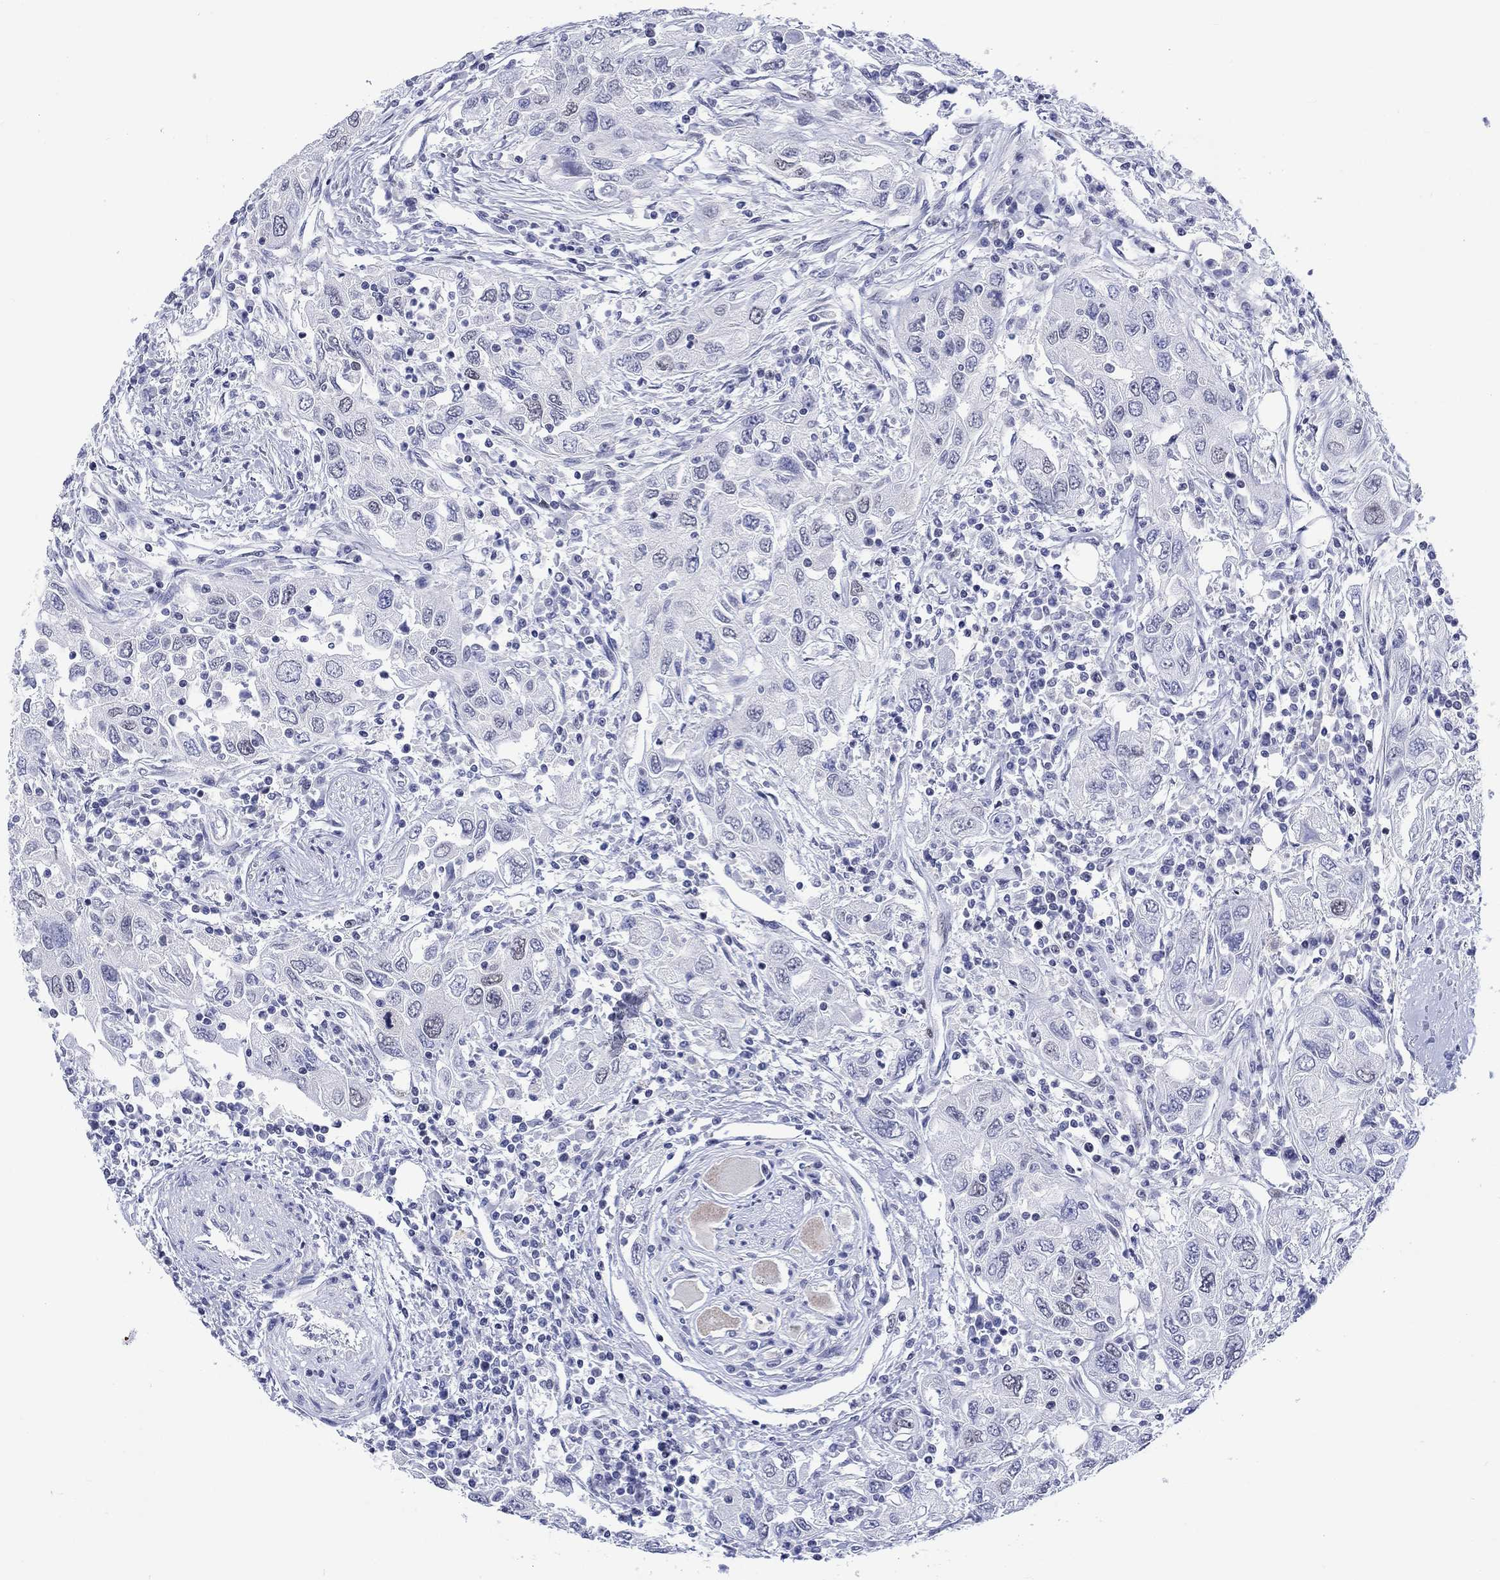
{"staining": {"intensity": "negative", "quantity": "none", "location": "none"}, "tissue": "urothelial cancer", "cell_type": "Tumor cells", "image_type": "cancer", "snomed": [{"axis": "morphology", "description": "Urothelial carcinoma, High grade"}, {"axis": "topography", "description": "Urinary bladder"}], "caption": "Immunohistochemistry of human urothelial cancer reveals no expression in tumor cells.", "gene": "CDCA2", "patient": {"sex": "male", "age": 76}}